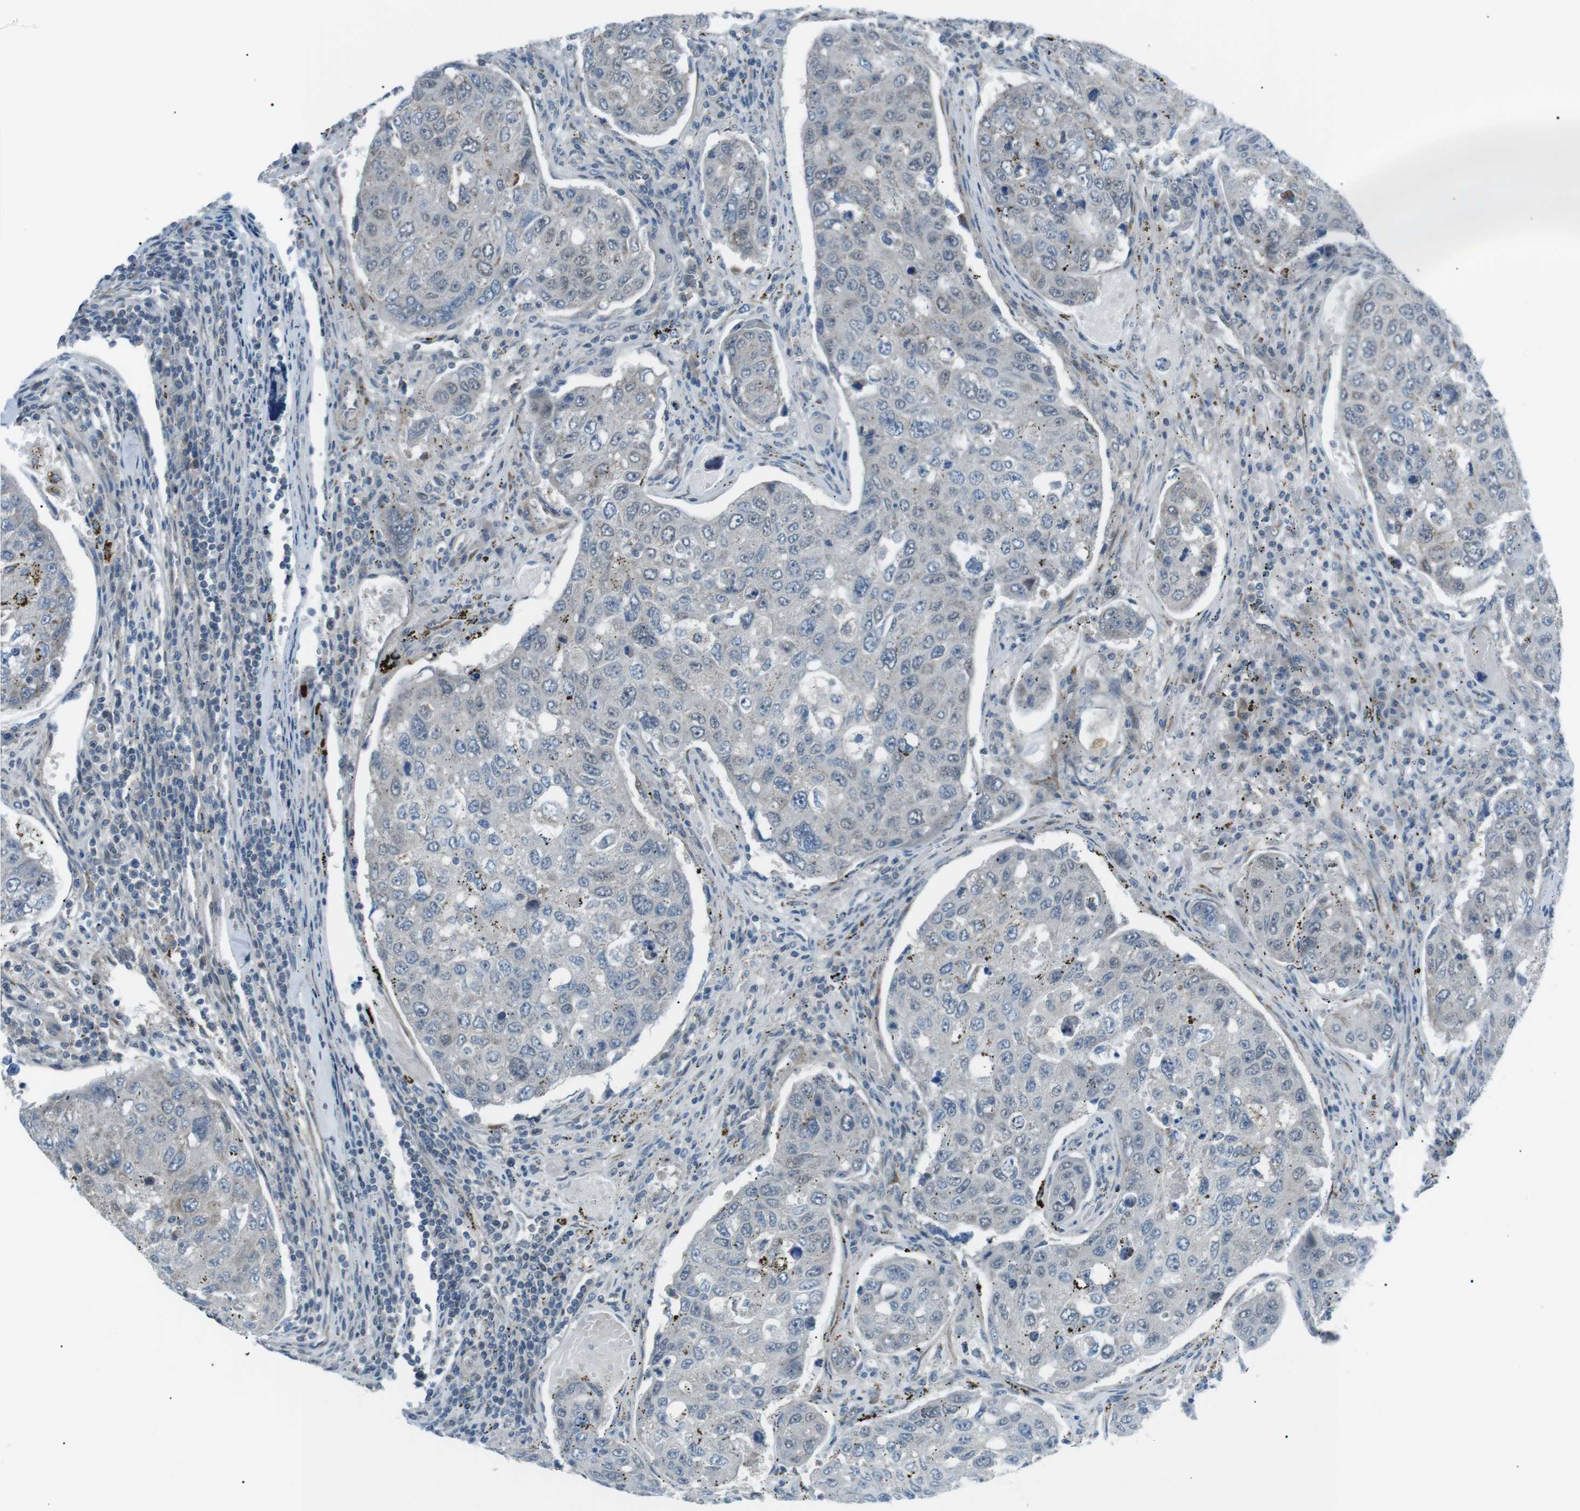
{"staining": {"intensity": "negative", "quantity": "none", "location": "none"}, "tissue": "urothelial cancer", "cell_type": "Tumor cells", "image_type": "cancer", "snomed": [{"axis": "morphology", "description": "Urothelial carcinoma, High grade"}, {"axis": "topography", "description": "Lymph node"}, {"axis": "topography", "description": "Urinary bladder"}], "caption": "DAB immunohistochemical staining of high-grade urothelial carcinoma displays no significant positivity in tumor cells.", "gene": "ARID5B", "patient": {"sex": "male", "age": 51}}